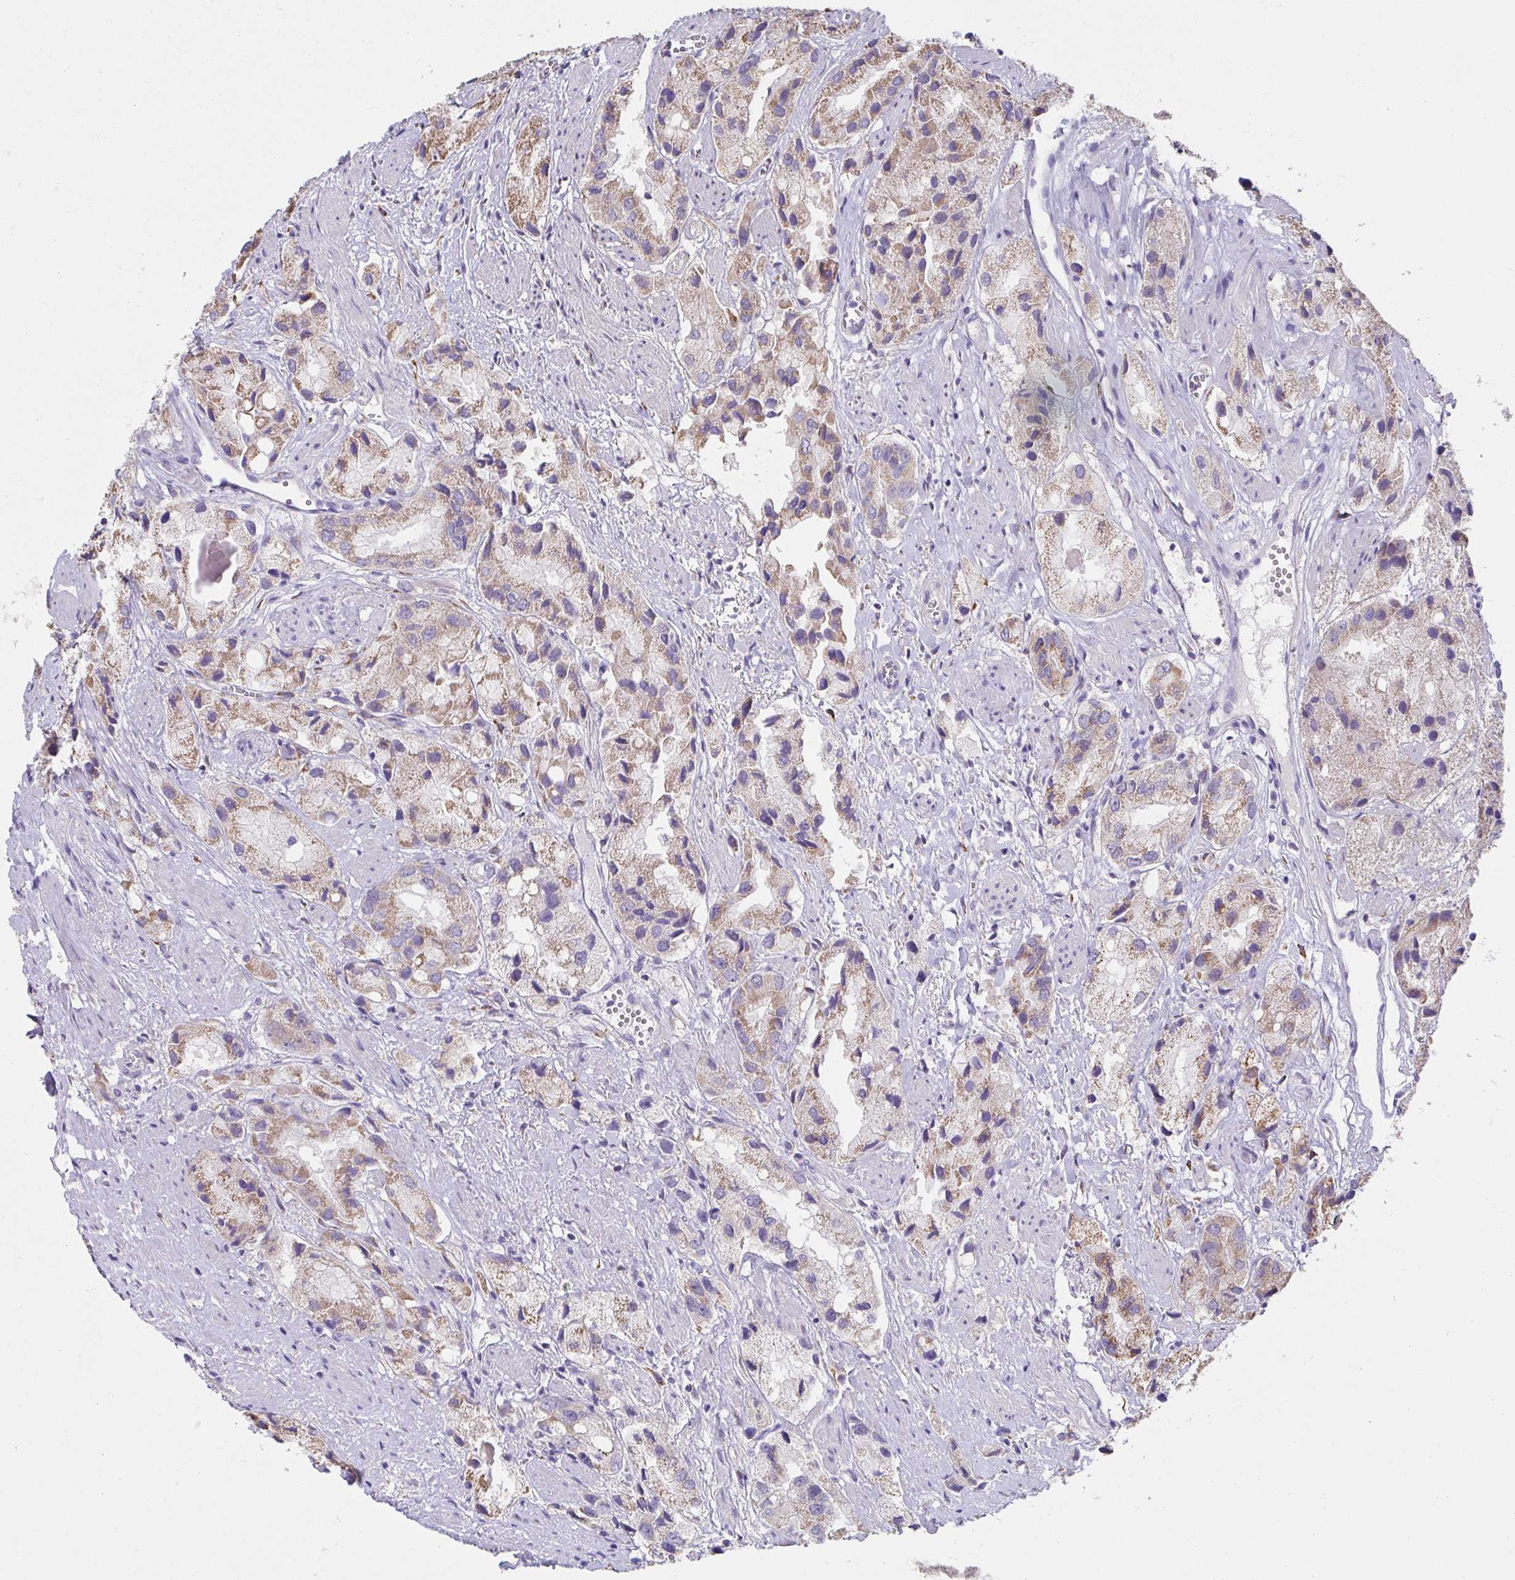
{"staining": {"intensity": "moderate", "quantity": "25%-75%", "location": "cytoplasmic/membranous"}, "tissue": "prostate cancer", "cell_type": "Tumor cells", "image_type": "cancer", "snomed": [{"axis": "morphology", "description": "Adenocarcinoma, Low grade"}, {"axis": "topography", "description": "Prostate"}], "caption": "Immunohistochemistry (IHC) histopathology image of neoplastic tissue: human low-grade adenocarcinoma (prostate) stained using immunohistochemistry shows medium levels of moderate protein expression localized specifically in the cytoplasmic/membranous of tumor cells, appearing as a cytoplasmic/membranous brown color.", "gene": "CXCR1", "patient": {"sex": "male", "age": 69}}